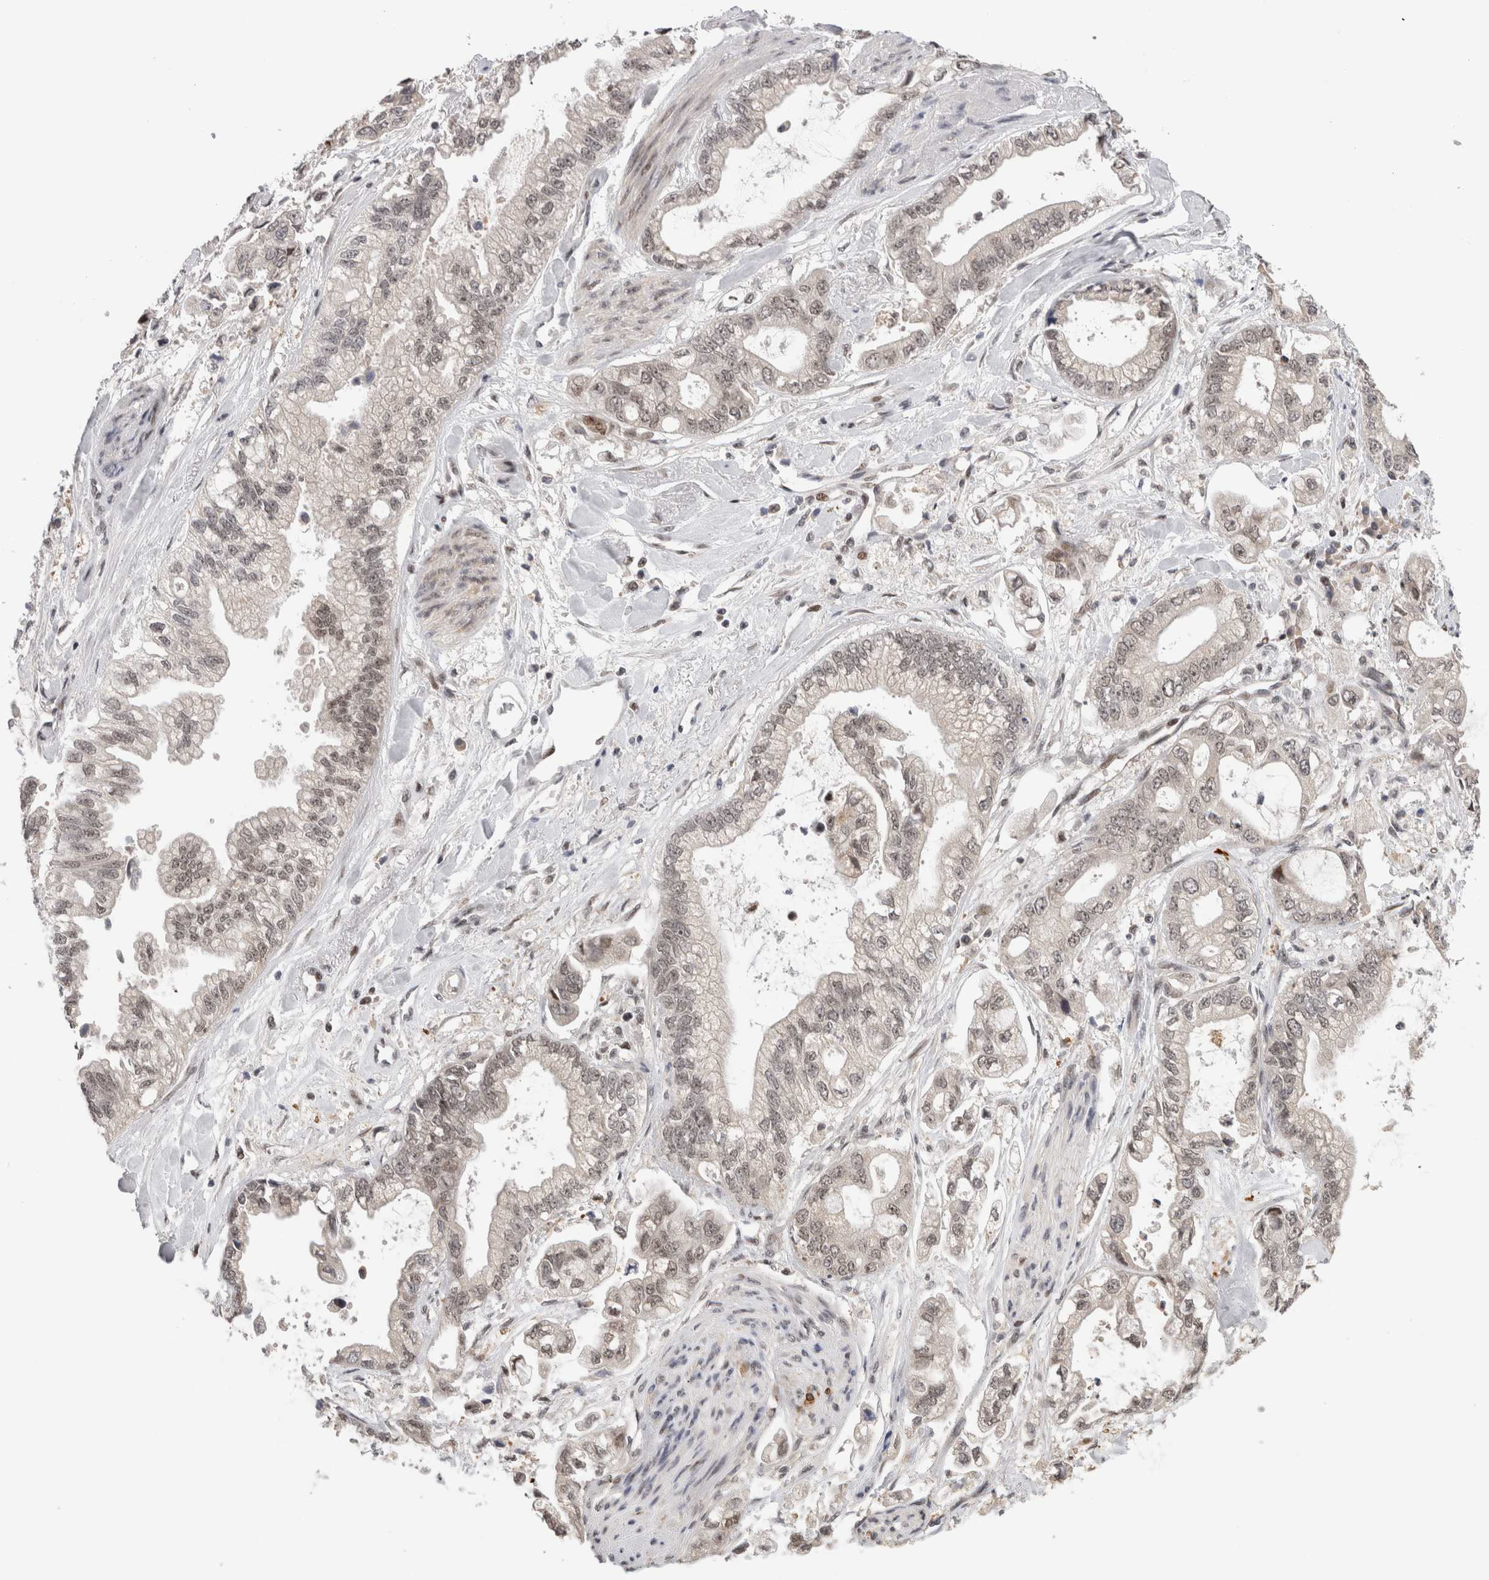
{"staining": {"intensity": "weak", "quantity": "25%-75%", "location": "nuclear"}, "tissue": "stomach cancer", "cell_type": "Tumor cells", "image_type": "cancer", "snomed": [{"axis": "morphology", "description": "Normal tissue, NOS"}, {"axis": "morphology", "description": "Adenocarcinoma, NOS"}, {"axis": "topography", "description": "Stomach"}], "caption": "This is a histology image of IHC staining of stomach cancer (adenocarcinoma), which shows weak staining in the nuclear of tumor cells.", "gene": "ZNF521", "patient": {"sex": "male", "age": 62}}